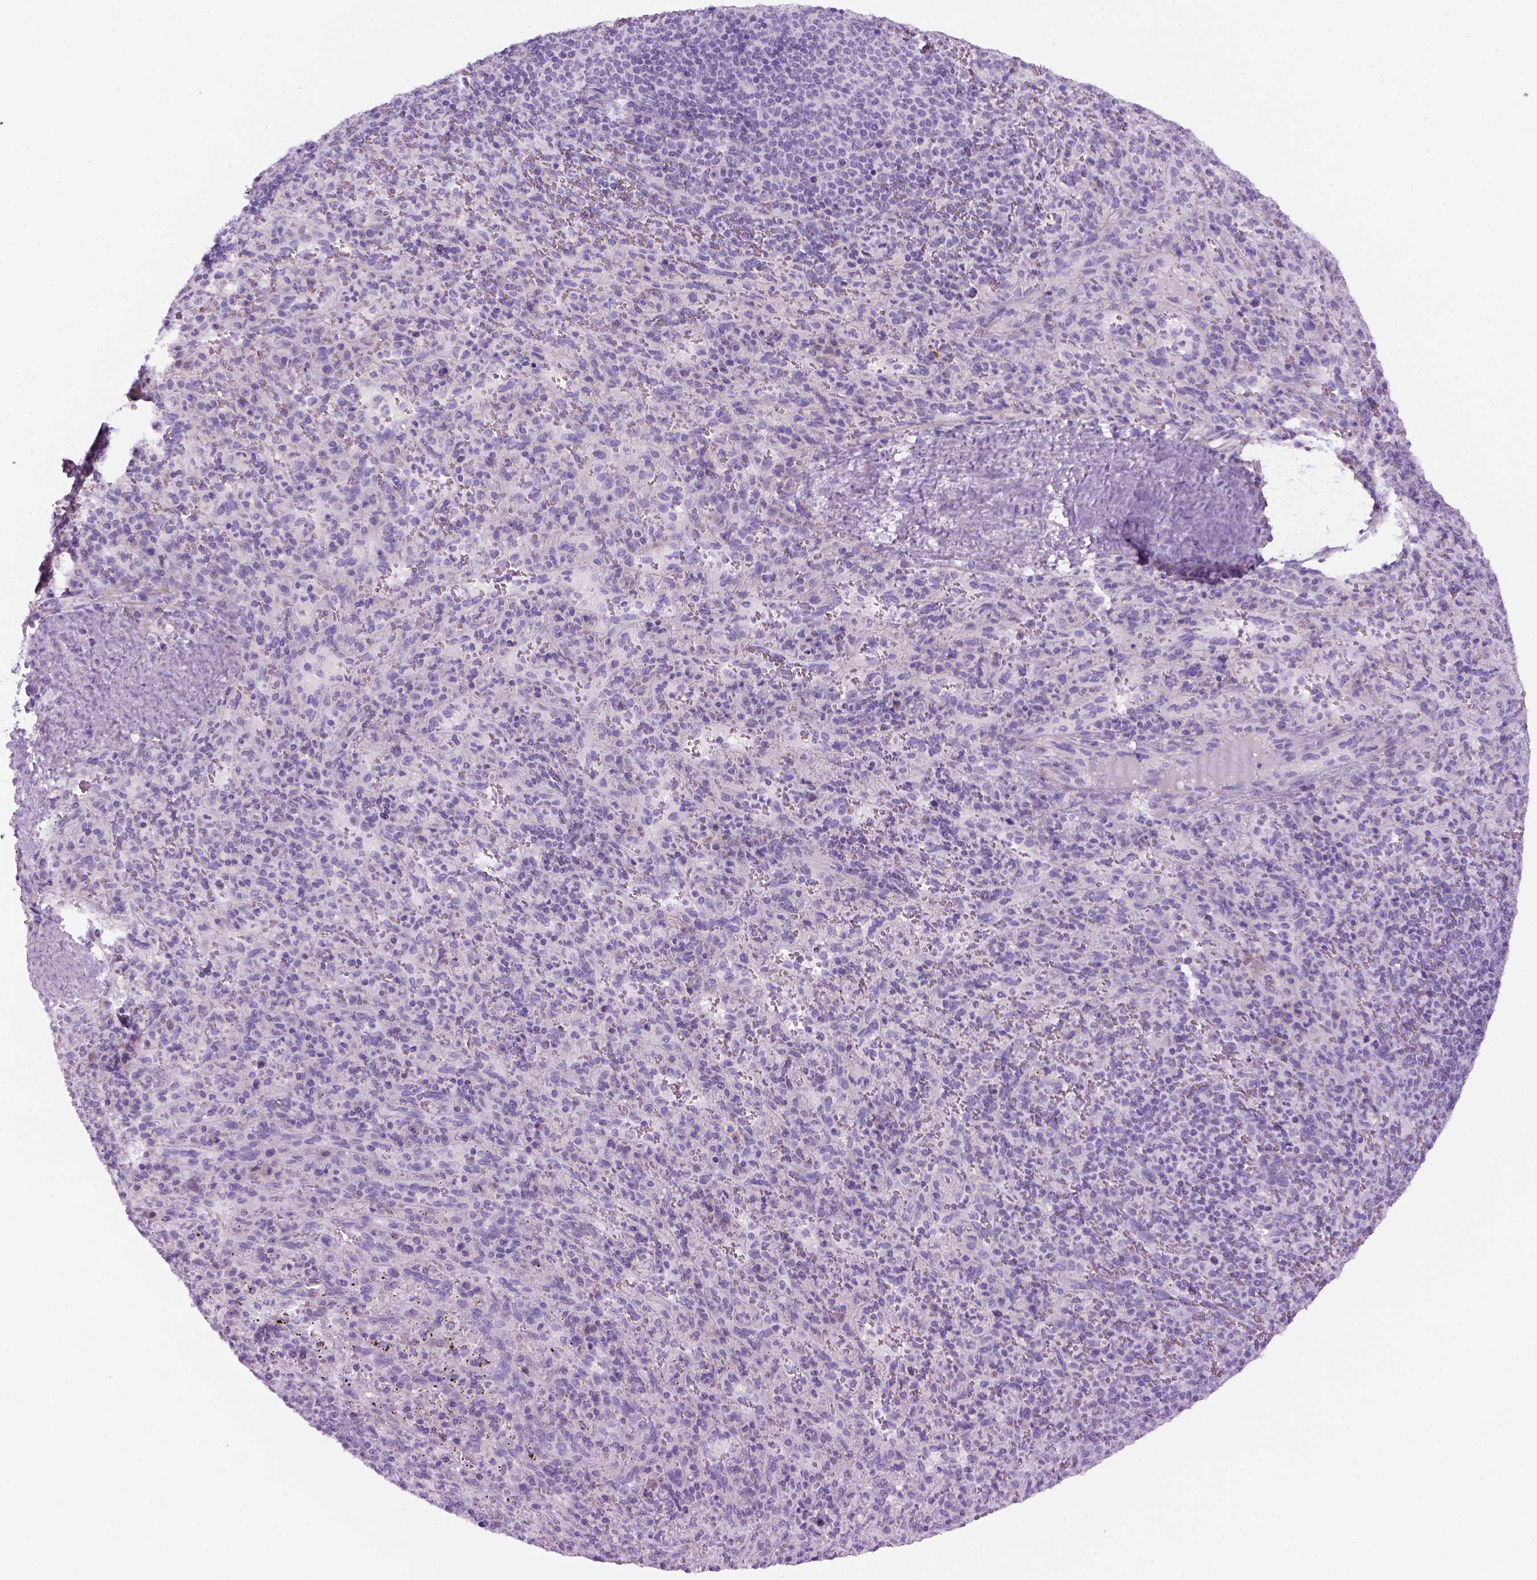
{"staining": {"intensity": "negative", "quantity": "none", "location": "none"}, "tissue": "spleen", "cell_type": "Cells in red pulp", "image_type": "normal", "snomed": [{"axis": "morphology", "description": "Normal tissue, NOS"}, {"axis": "topography", "description": "Spleen"}], "caption": "Immunohistochemistry of benign spleen reveals no expression in cells in red pulp.", "gene": "DNAH11", "patient": {"sex": "male", "age": 57}}